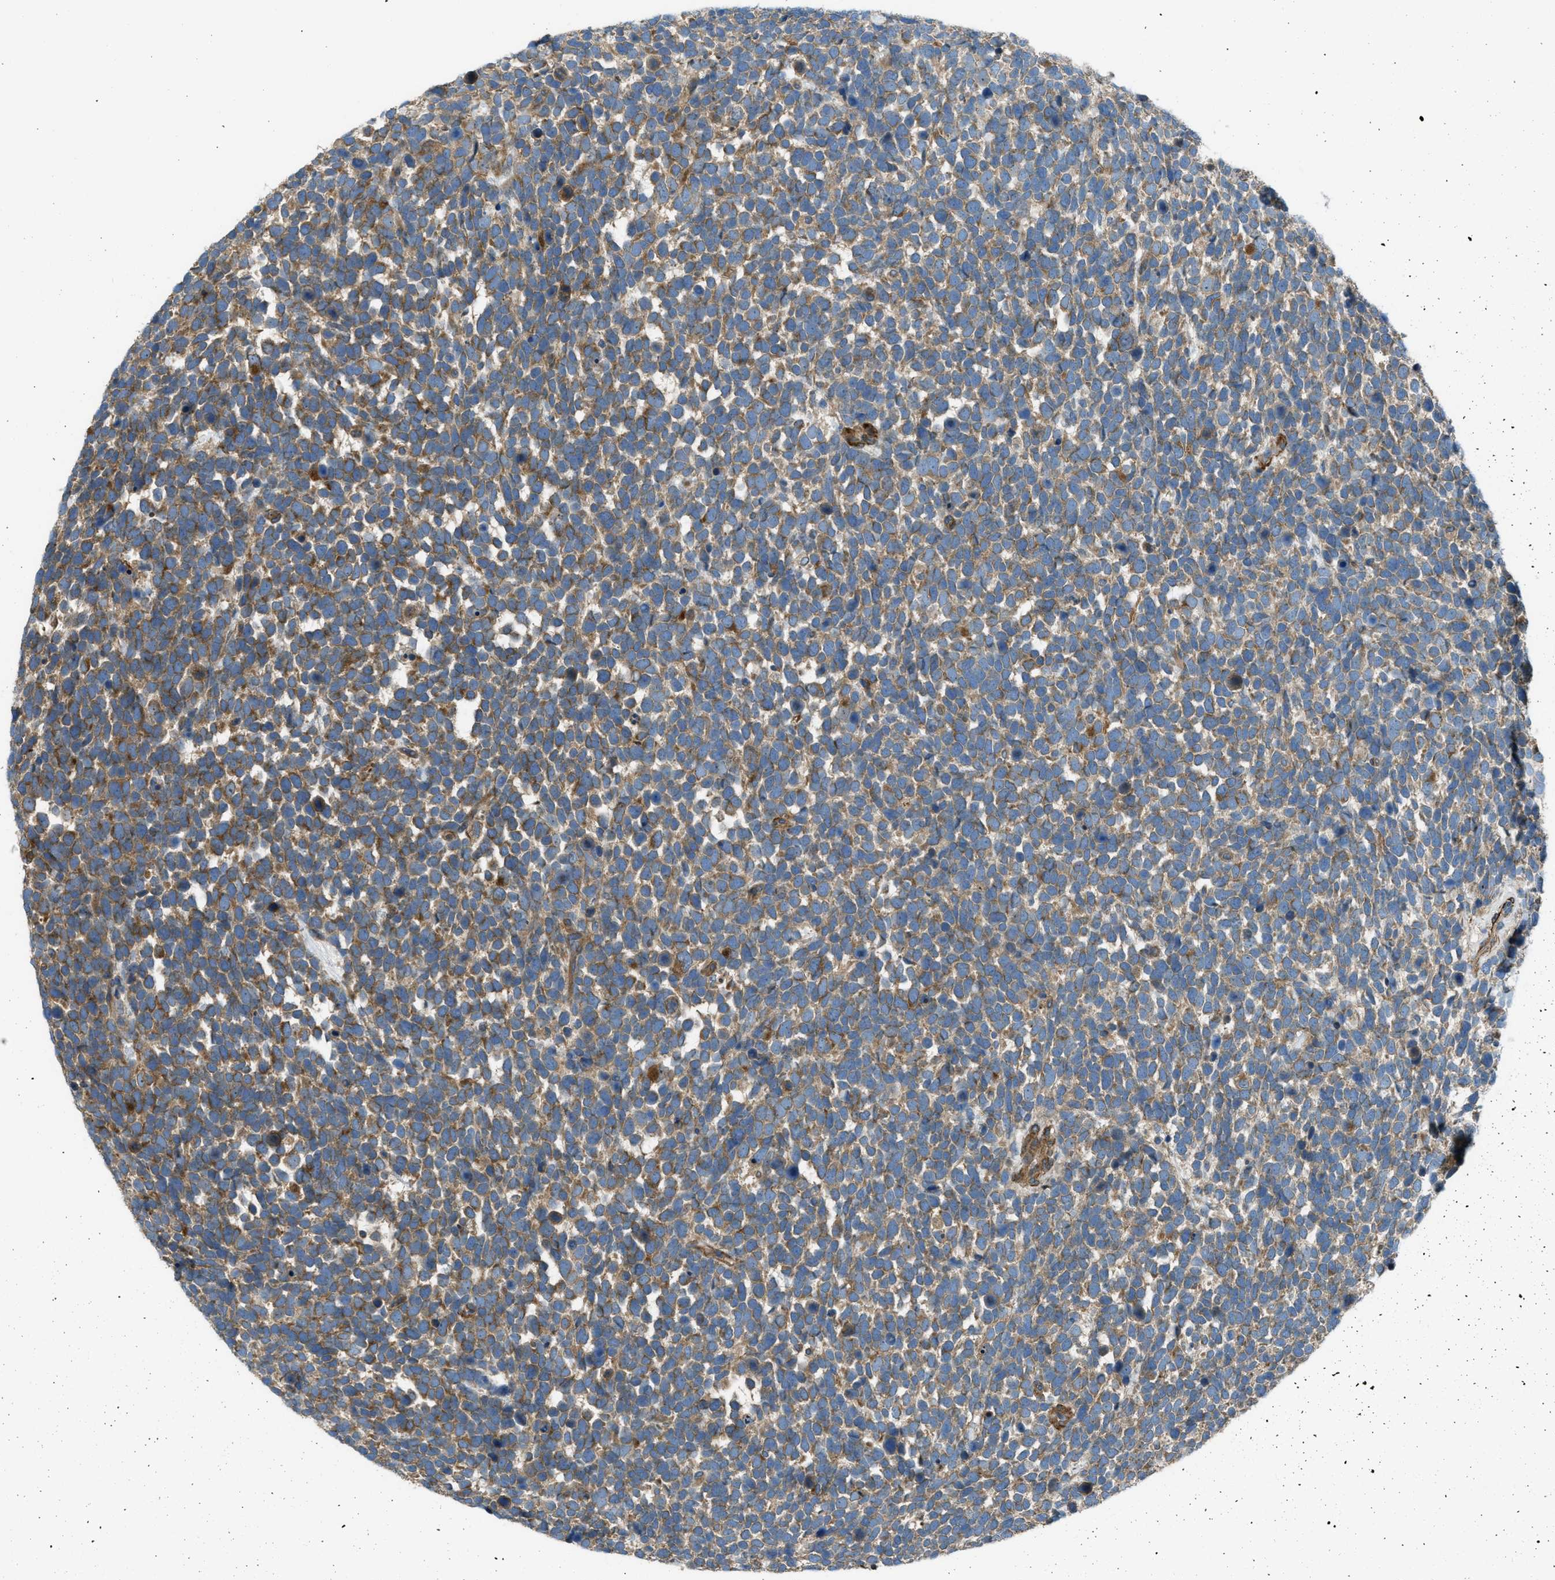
{"staining": {"intensity": "moderate", "quantity": ">75%", "location": "cytoplasmic/membranous"}, "tissue": "urothelial cancer", "cell_type": "Tumor cells", "image_type": "cancer", "snomed": [{"axis": "morphology", "description": "Urothelial carcinoma, High grade"}, {"axis": "topography", "description": "Urinary bladder"}], "caption": "Human urothelial carcinoma (high-grade) stained with a brown dye shows moderate cytoplasmic/membranous positive staining in about >75% of tumor cells.", "gene": "VEZT", "patient": {"sex": "female", "age": 82}}